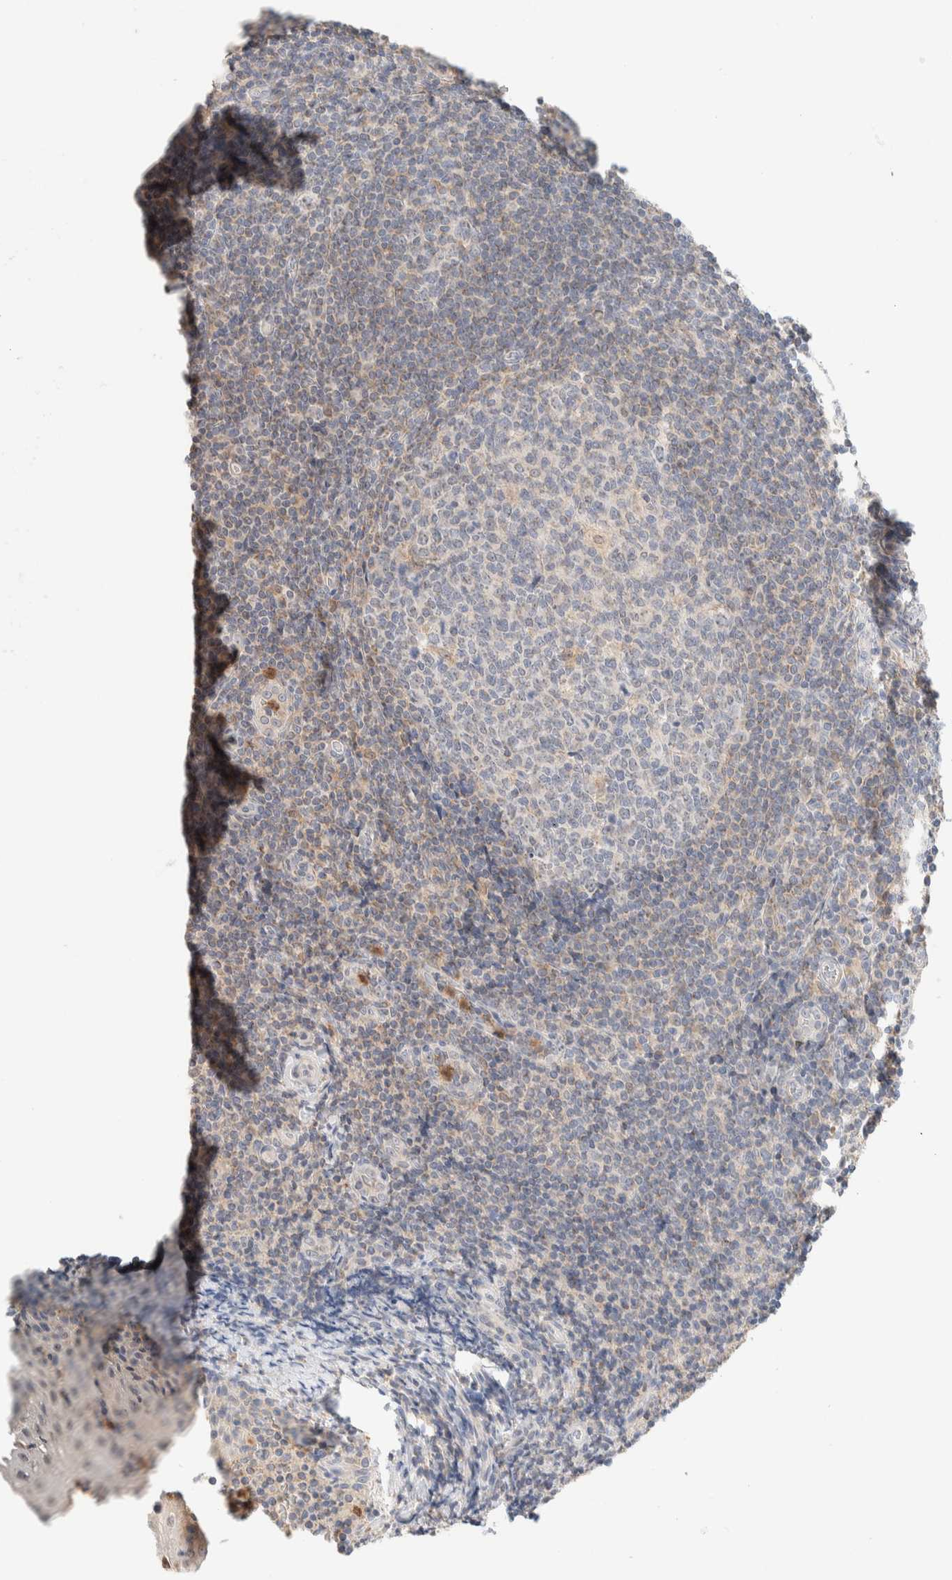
{"staining": {"intensity": "negative", "quantity": "none", "location": "none"}, "tissue": "tonsil", "cell_type": "Germinal center cells", "image_type": "normal", "snomed": [{"axis": "morphology", "description": "Normal tissue, NOS"}, {"axis": "topography", "description": "Tonsil"}], "caption": "The immunohistochemistry histopathology image has no significant expression in germinal center cells of tonsil. The staining is performed using DAB brown chromogen with nuclei counter-stained in using hematoxylin.", "gene": "HDHD3", "patient": {"sex": "male", "age": 37}}